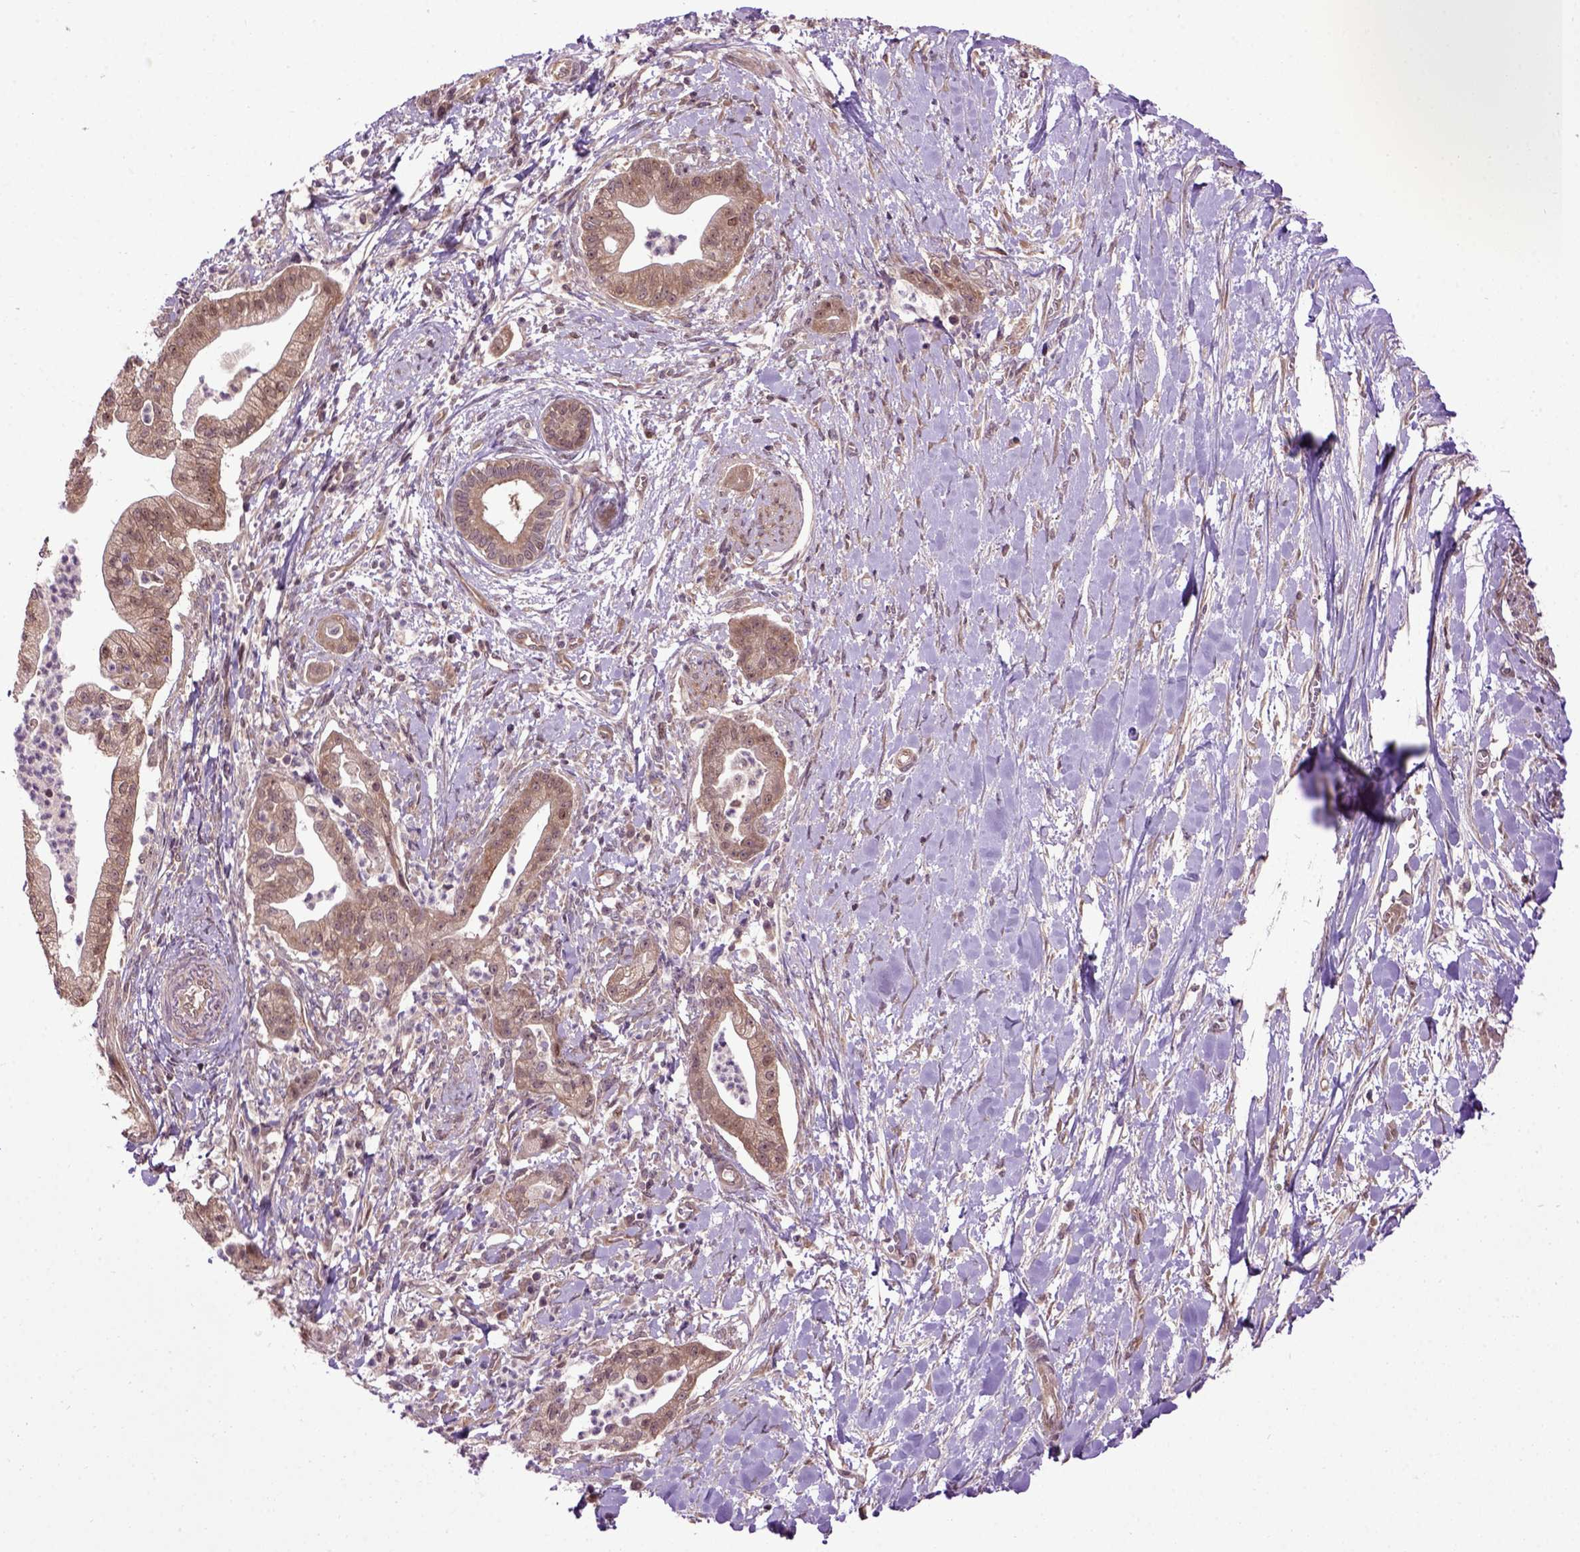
{"staining": {"intensity": "moderate", "quantity": ">75%", "location": "cytoplasmic/membranous"}, "tissue": "pancreatic cancer", "cell_type": "Tumor cells", "image_type": "cancer", "snomed": [{"axis": "morphology", "description": "Normal tissue, NOS"}, {"axis": "morphology", "description": "Adenocarcinoma, NOS"}, {"axis": "topography", "description": "Lymph node"}, {"axis": "topography", "description": "Pancreas"}], "caption": "A histopathology image of human pancreatic cancer (adenocarcinoma) stained for a protein shows moderate cytoplasmic/membranous brown staining in tumor cells. The protein of interest is shown in brown color, while the nuclei are stained blue.", "gene": "WDR48", "patient": {"sex": "female", "age": 58}}